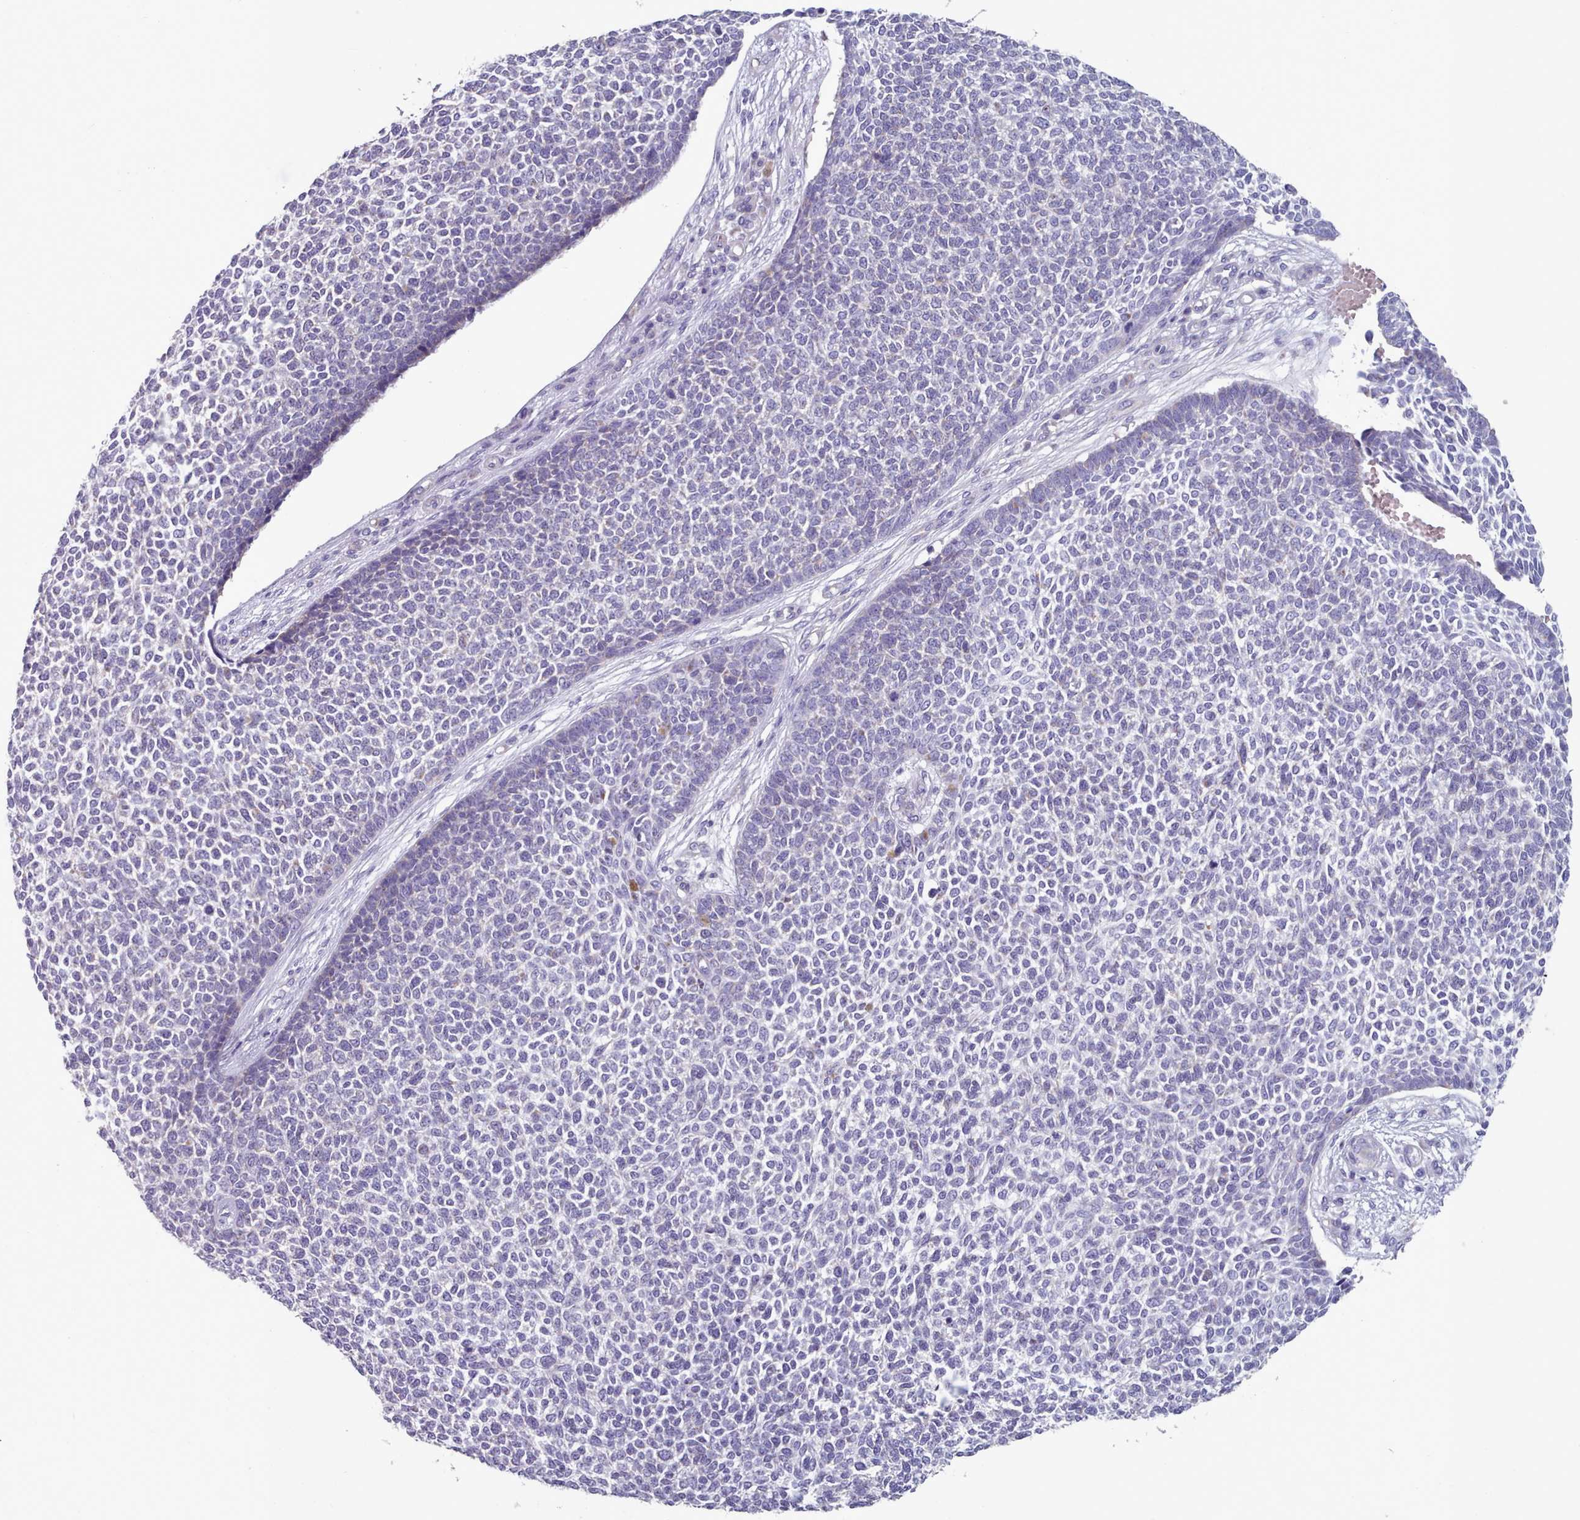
{"staining": {"intensity": "negative", "quantity": "none", "location": "none"}, "tissue": "skin cancer", "cell_type": "Tumor cells", "image_type": "cancer", "snomed": [{"axis": "morphology", "description": "Basal cell carcinoma"}, {"axis": "topography", "description": "Skin"}], "caption": "A histopathology image of skin basal cell carcinoma stained for a protein displays no brown staining in tumor cells.", "gene": "HAO1", "patient": {"sex": "female", "age": 84}}